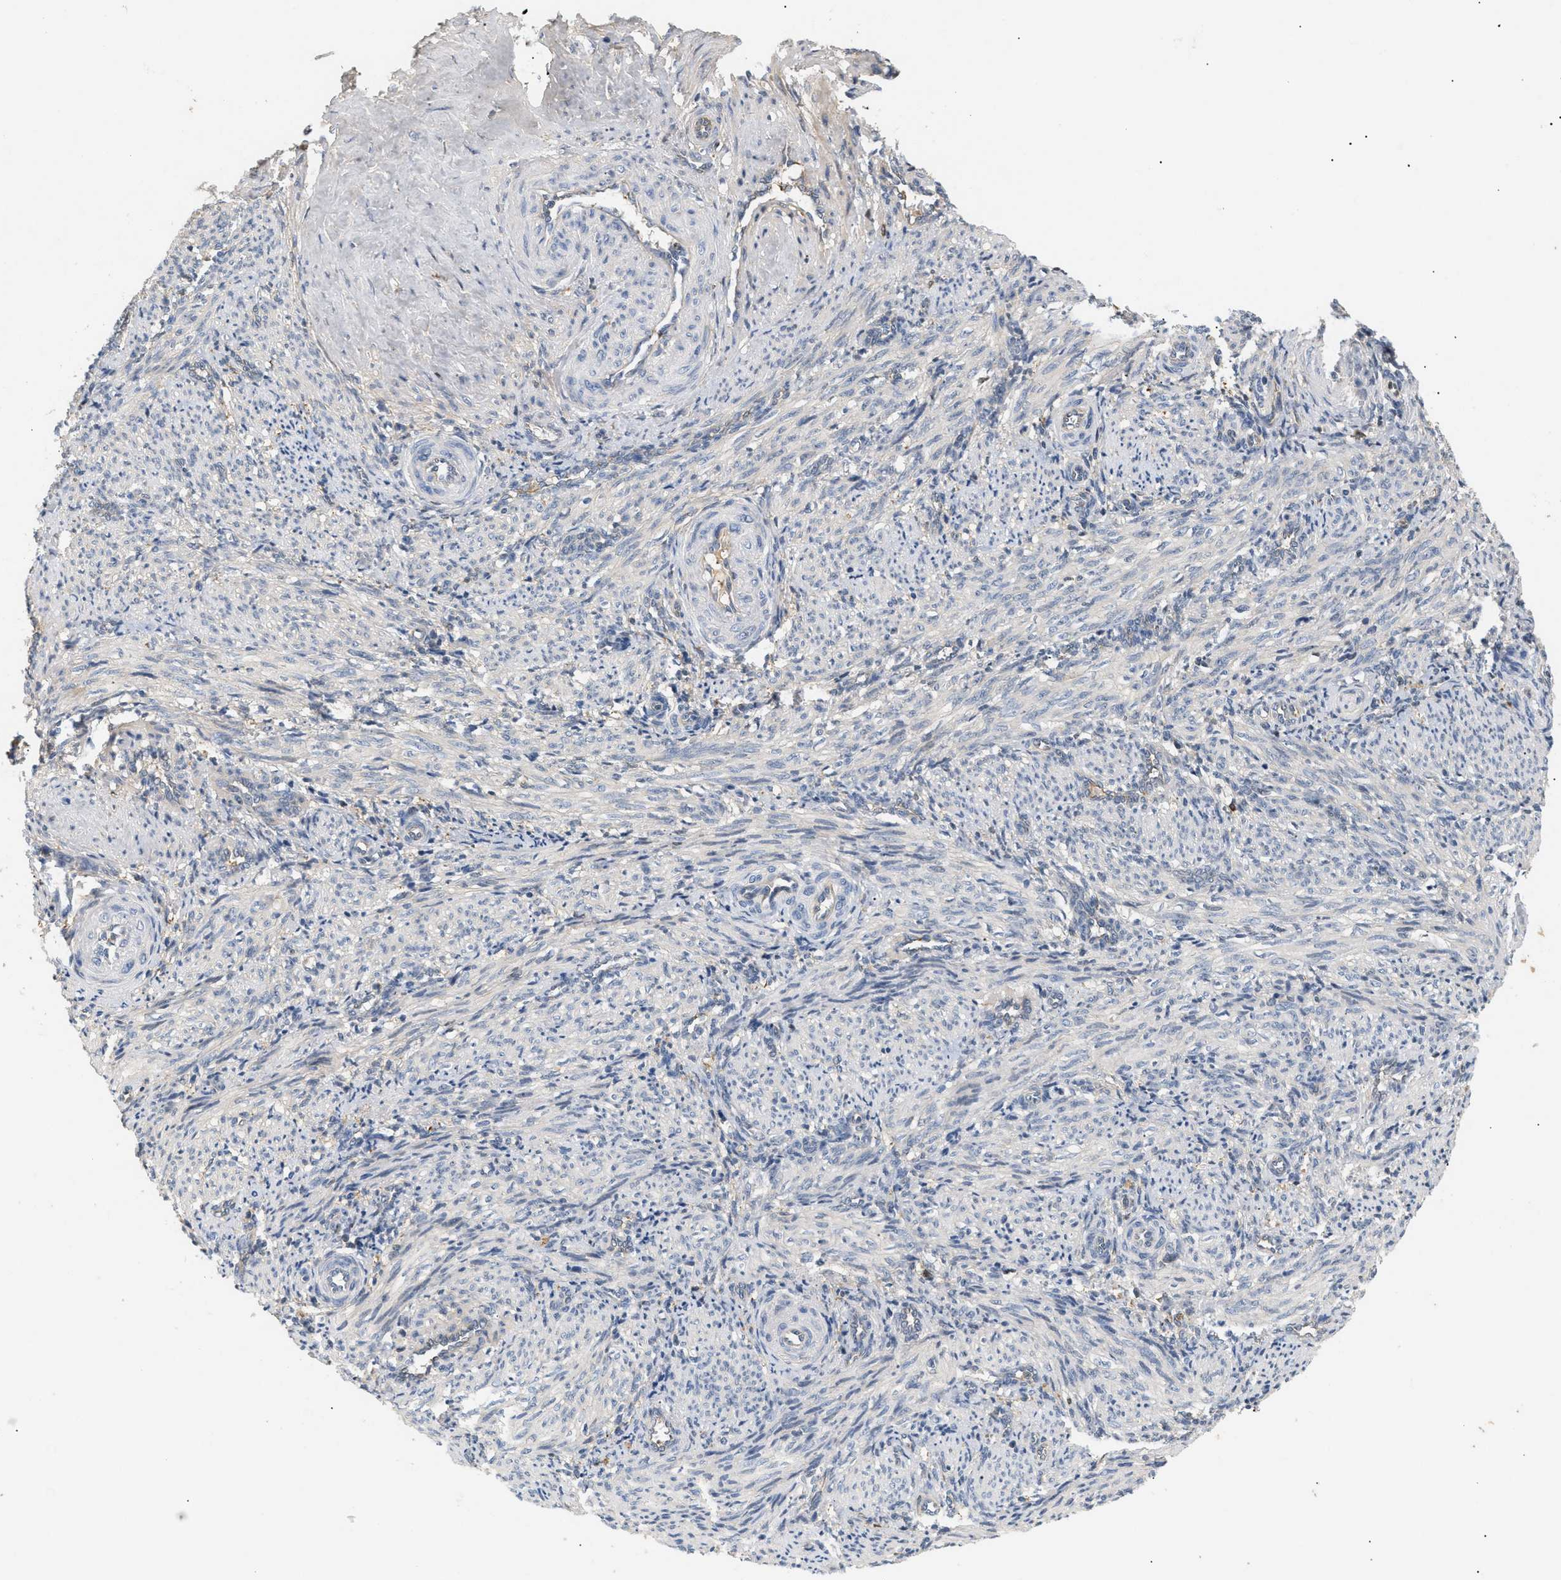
{"staining": {"intensity": "weak", "quantity": "25%-75%", "location": "cytoplasmic/membranous"}, "tissue": "smooth muscle", "cell_type": "Smooth muscle cells", "image_type": "normal", "snomed": [{"axis": "morphology", "description": "Normal tissue, NOS"}, {"axis": "topography", "description": "Endometrium"}], "caption": "Smooth muscle cells reveal low levels of weak cytoplasmic/membranous staining in about 25%-75% of cells in unremarkable human smooth muscle. (Stains: DAB in brown, nuclei in blue, Microscopy: brightfield microscopy at high magnification).", "gene": "FARS2", "patient": {"sex": "female", "age": 33}}